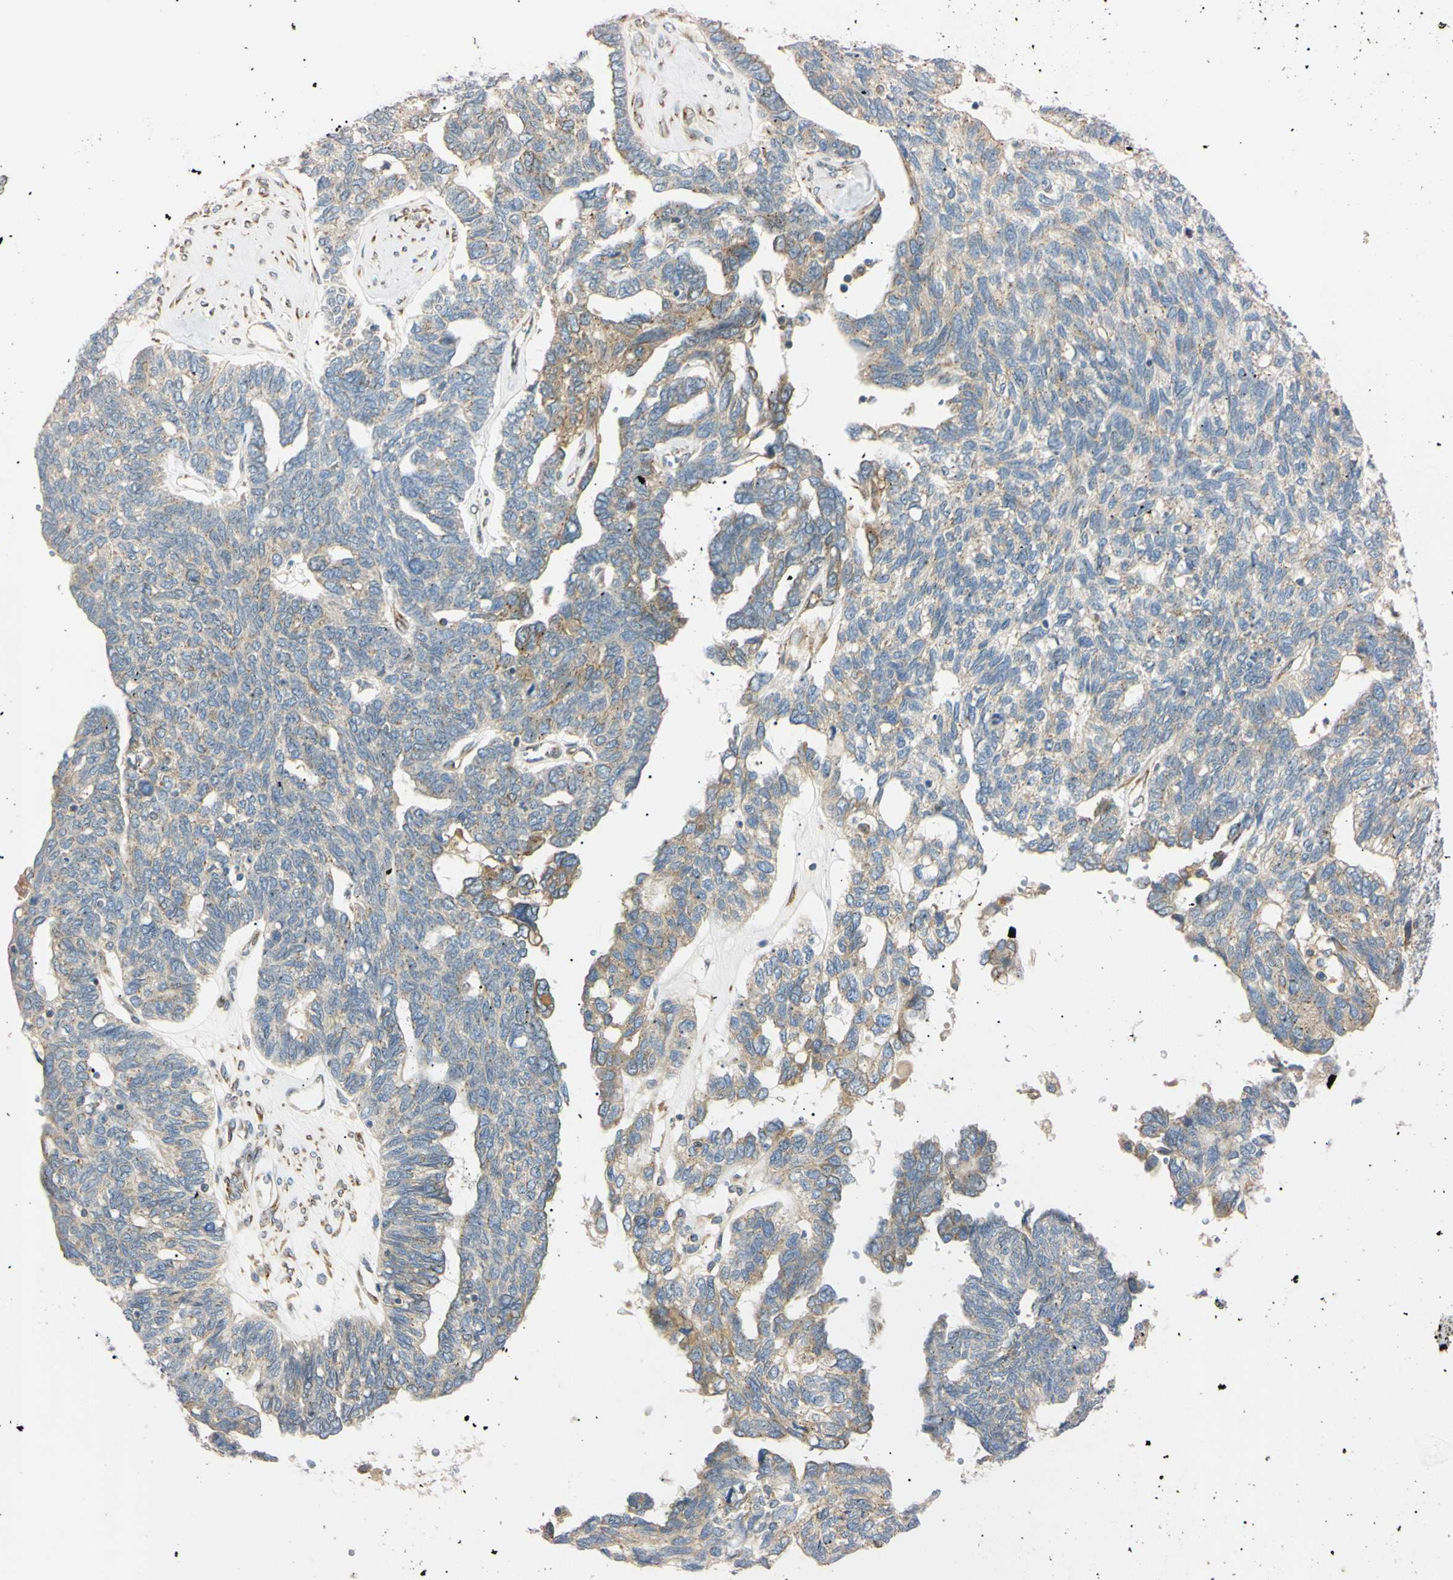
{"staining": {"intensity": "weak", "quantity": "25%-75%", "location": "cytoplasmic/membranous"}, "tissue": "ovarian cancer", "cell_type": "Tumor cells", "image_type": "cancer", "snomed": [{"axis": "morphology", "description": "Cystadenocarcinoma, serous, NOS"}, {"axis": "topography", "description": "Ovary"}], "caption": "Immunohistochemical staining of human serous cystadenocarcinoma (ovarian) shows low levels of weak cytoplasmic/membranous expression in about 25%-75% of tumor cells. (Stains: DAB (3,3'-diaminobenzidine) in brown, nuclei in blue, Microscopy: brightfield microscopy at high magnification).", "gene": "IER3IP1", "patient": {"sex": "female", "age": 79}}